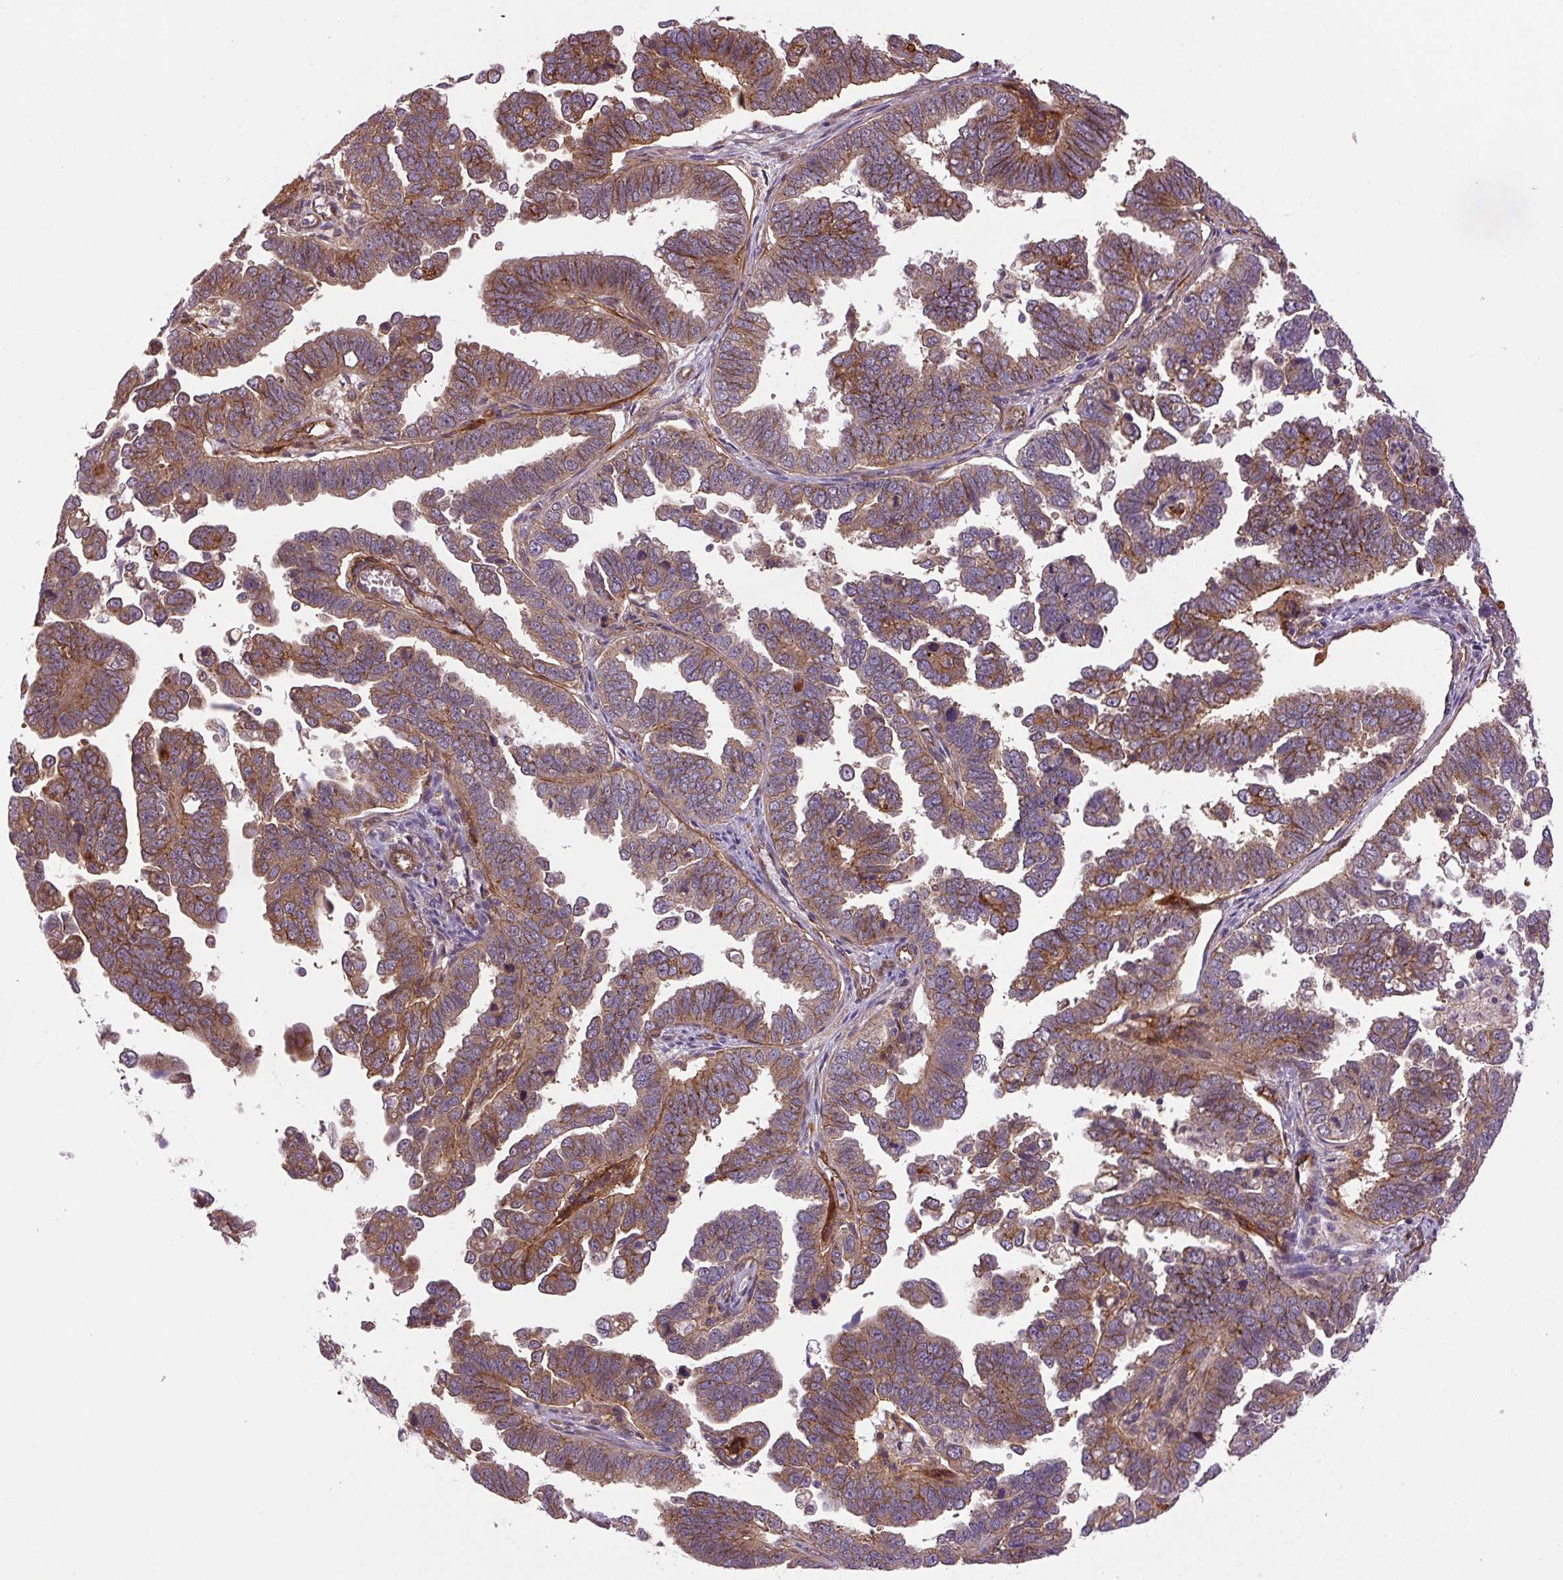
{"staining": {"intensity": "moderate", "quantity": ">75%", "location": "cytoplasmic/membranous"}, "tissue": "endometrial cancer", "cell_type": "Tumor cells", "image_type": "cancer", "snomed": [{"axis": "morphology", "description": "Adenocarcinoma, NOS"}, {"axis": "topography", "description": "Endometrium"}], "caption": "Immunohistochemical staining of endometrial cancer (adenocarcinoma) shows medium levels of moderate cytoplasmic/membranous protein staining in approximately >75% of tumor cells.", "gene": "SEPTIN10", "patient": {"sex": "female", "age": 75}}